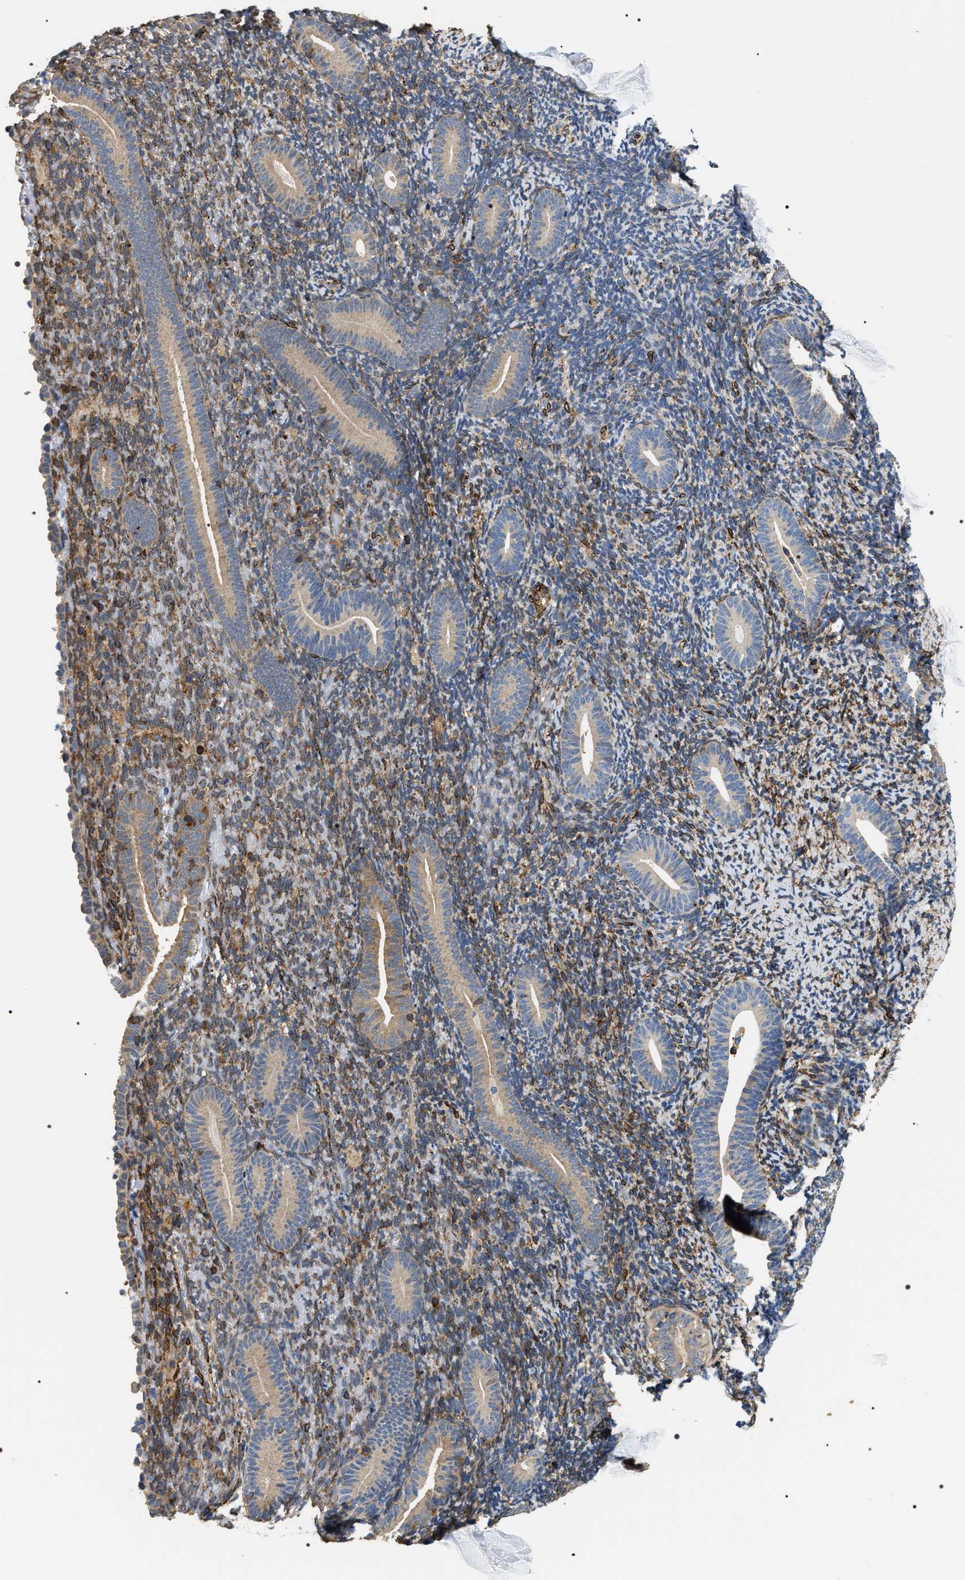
{"staining": {"intensity": "moderate", "quantity": "<25%", "location": "cytoplasmic/membranous"}, "tissue": "endometrium", "cell_type": "Cells in endometrial stroma", "image_type": "normal", "snomed": [{"axis": "morphology", "description": "Normal tissue, NOS"}, {"axis": "topography", "description": "Endometrium"}], "caption": "Brown immunohistochemical staining in normal human endometrium demonstrates moderate cytoplasmic/membranous expression in about <25% of cells in endometrial stroma.", "gene": "ZC3HAV1L", "patient": {"sex": "female", "age": 51}}